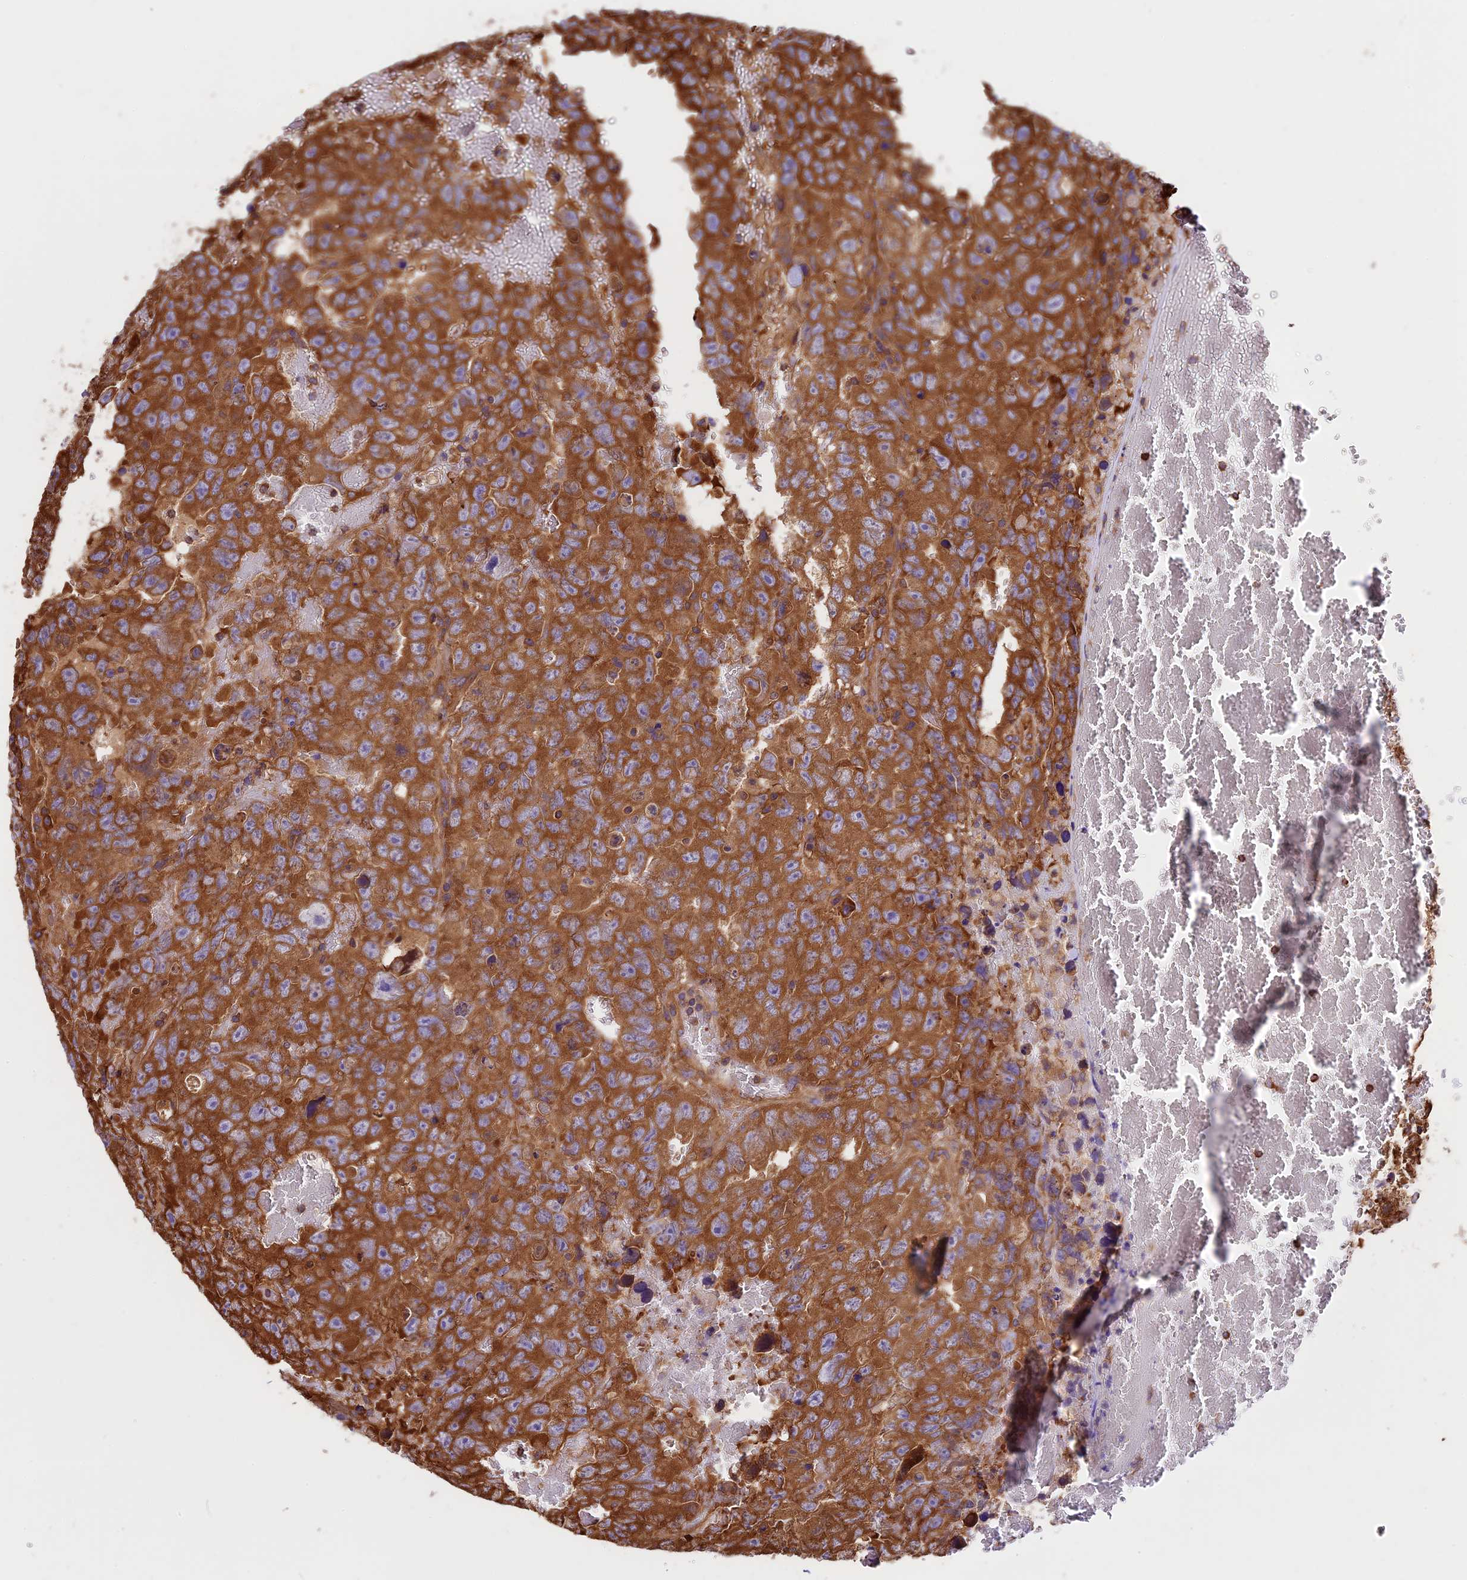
{"staining": {"intensity": "strong", "quantity": ">75%", "location": "cytoplasmic/membranous"}, "tissue": "testis cancer", "cell_type": "Tumor cells", "image_type": "cancer", "snomed": [{"axis": "morphology", "description": "Carcinoma, Embryonal, NOS"}, {"axis": "topography", "description": "Testis"}], "caption": "An immunohistochemistry (IHC) micrograph of tumor tissue is shown. Protein staining in brown shows strong cytoplasmic/membranous positivity in testis embryonal carcinoma within tumor cells.", "gene": "KARS1", "patient": {"sex": "male", "age": 45}}